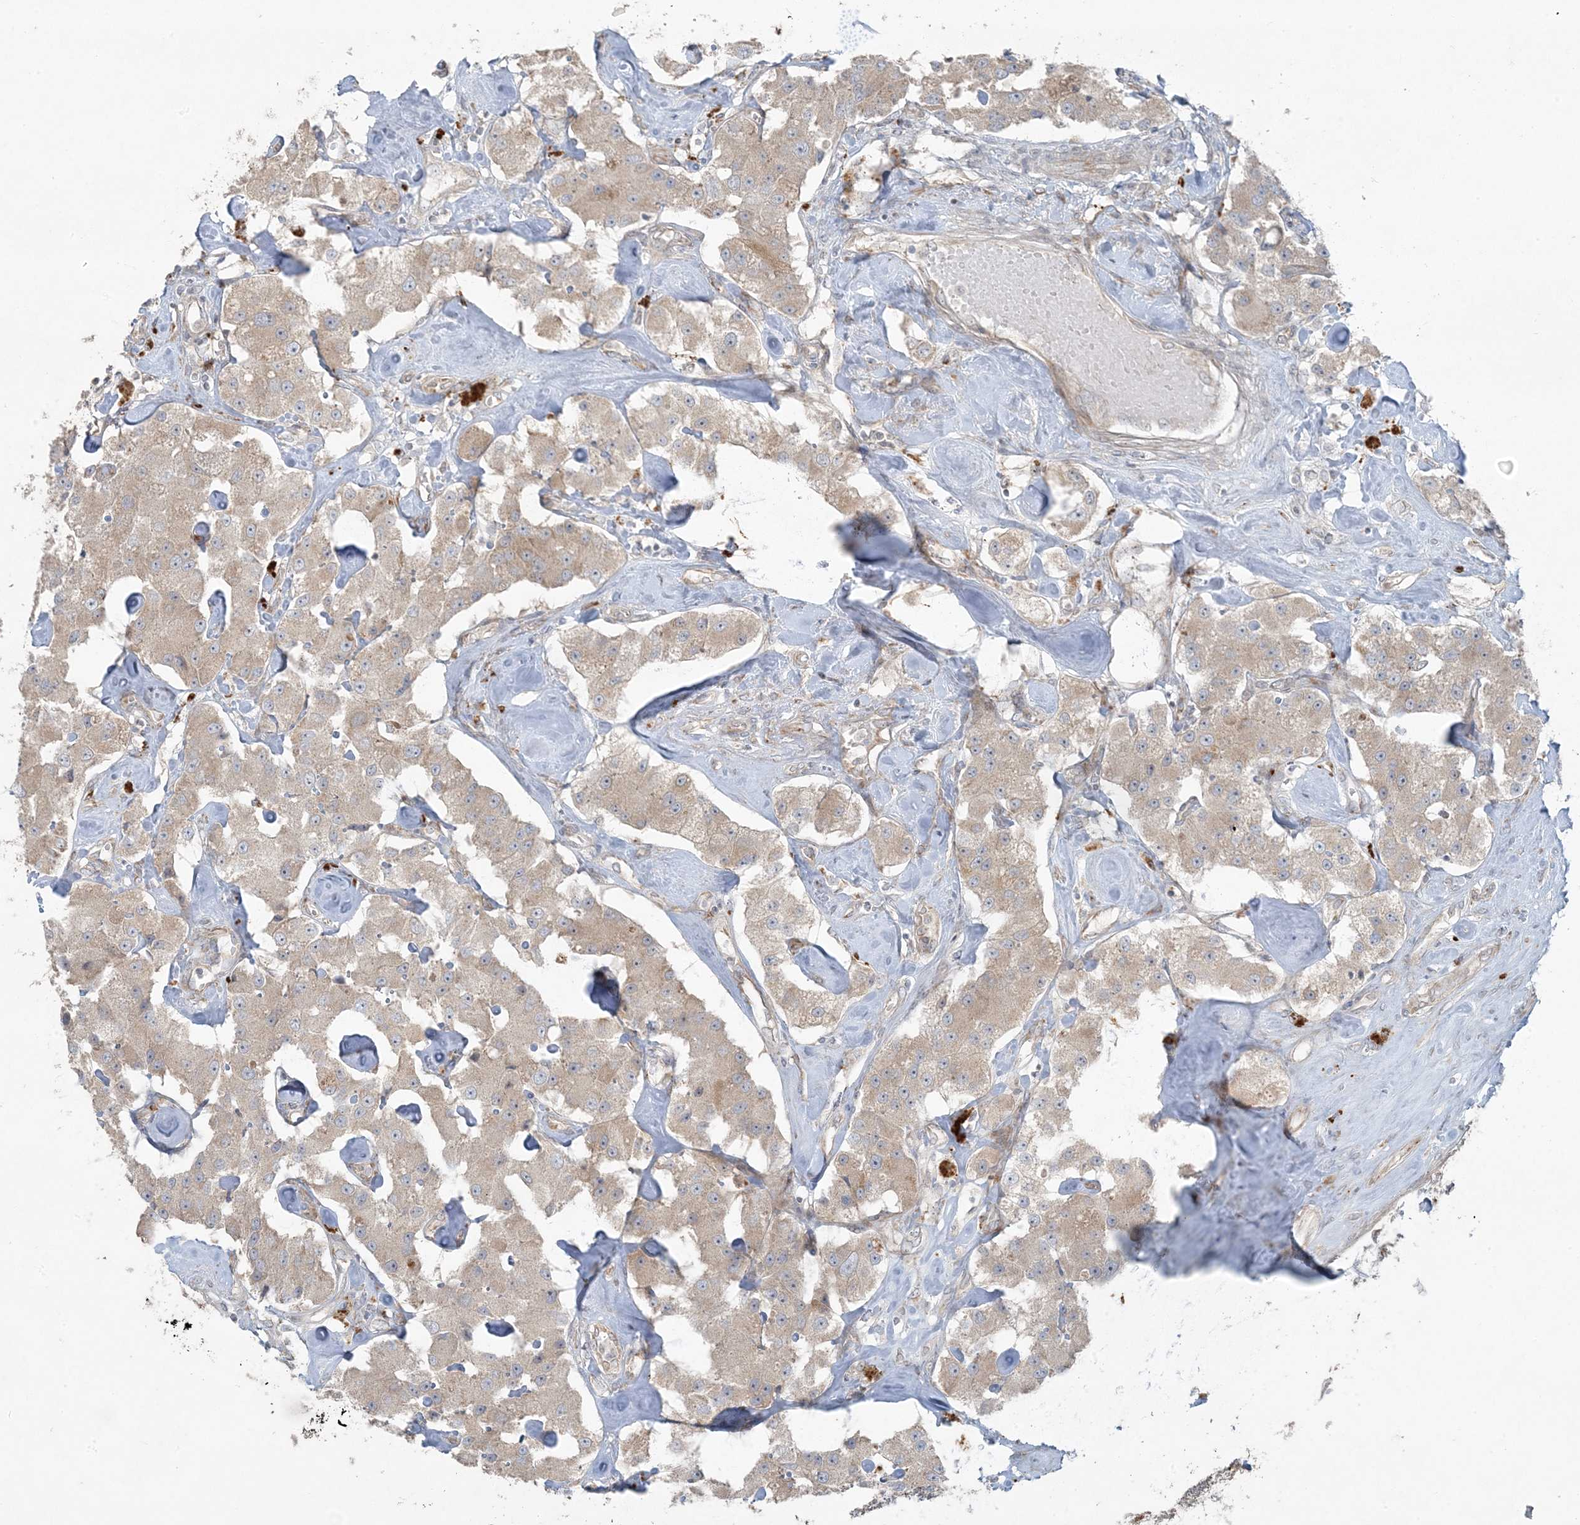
{"staining": {"intensity": "weak", "quantity": ">75%", "location": "cytoplasmic/membranous"}, "tissue": "carcinoid", "cell_type": "Tumor cells", "image_type": "cancer", "snomed": [{"axis": "morphology", "description": "Carcinoid, malignant, NOS"}, {"axis": "topography", "description": "Pancreas"}], "caption": "Tumor cells show low levels of weak cytoplasmic/membranous staining in approximately >75% of cells in carcinoid. (IHC, brightfield microscopy, high magnification).", "gene": "ZNF263", "patient": {"sex": "male", "age": 41}}